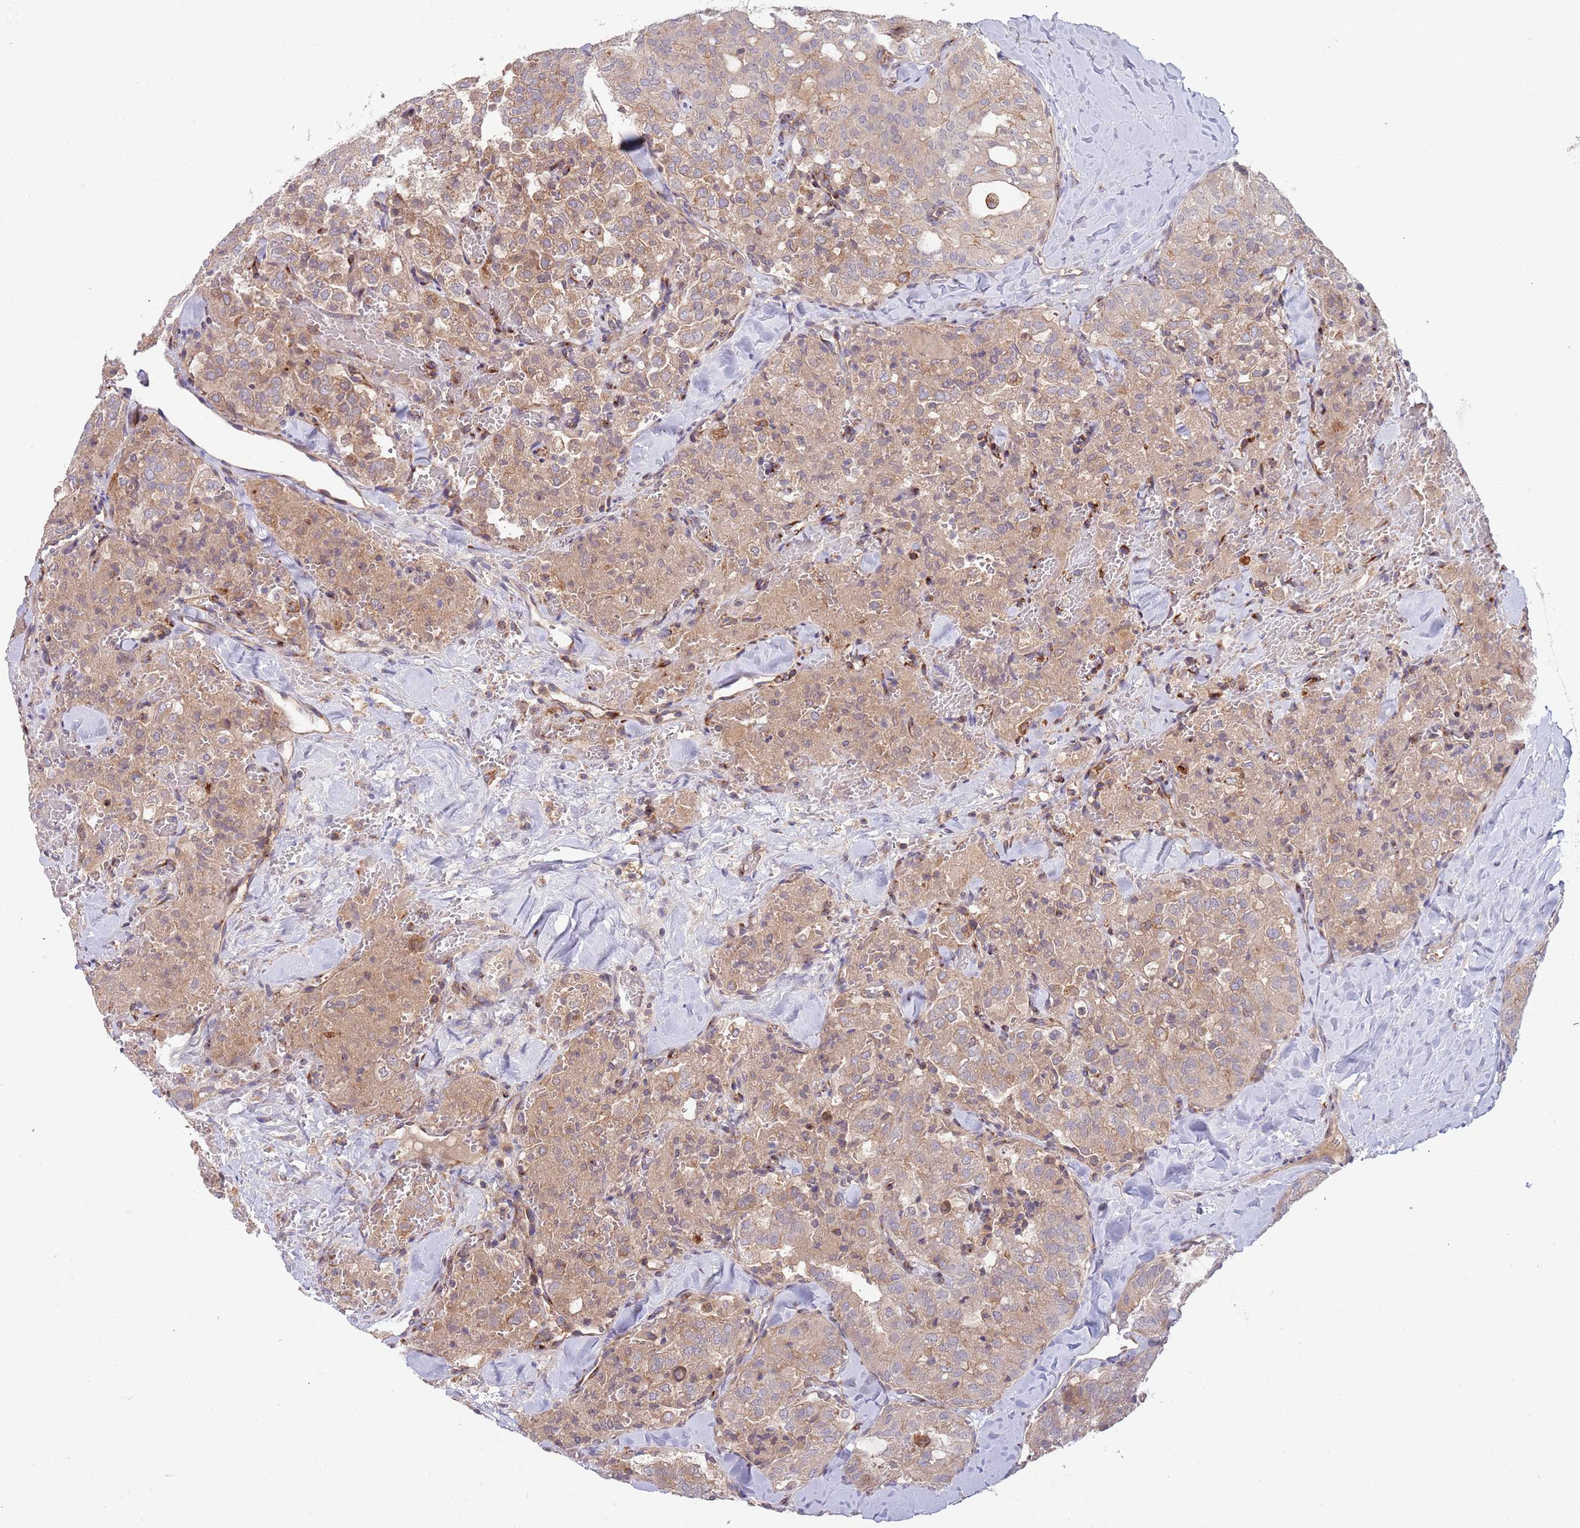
{"staining": {"intensity": "weak", "quantity": ">75%", "location": "cytoplasmic/membranous"}, "tissue": "thyroid cancer", "cell_type": "Tumor cells", "image_type": "cancer", "snomed": [{"axis": "morphology", "description": "Follicular adenoma carcinoma, NOS"}, {"axis": "topography", "description": "Thyroid gland"}], "caption": "Protein expression analysis of thyroid cancer exhibits weak cytoplasmic/membranous positivity in about >75% of tumor cells. The staining was performed using DAB, with brown indicating positive protein expression. Nuclei are stained blue with hematoxylin.", "gene": "BTBD7", "patient": {"sex": "male", "age": 75}}